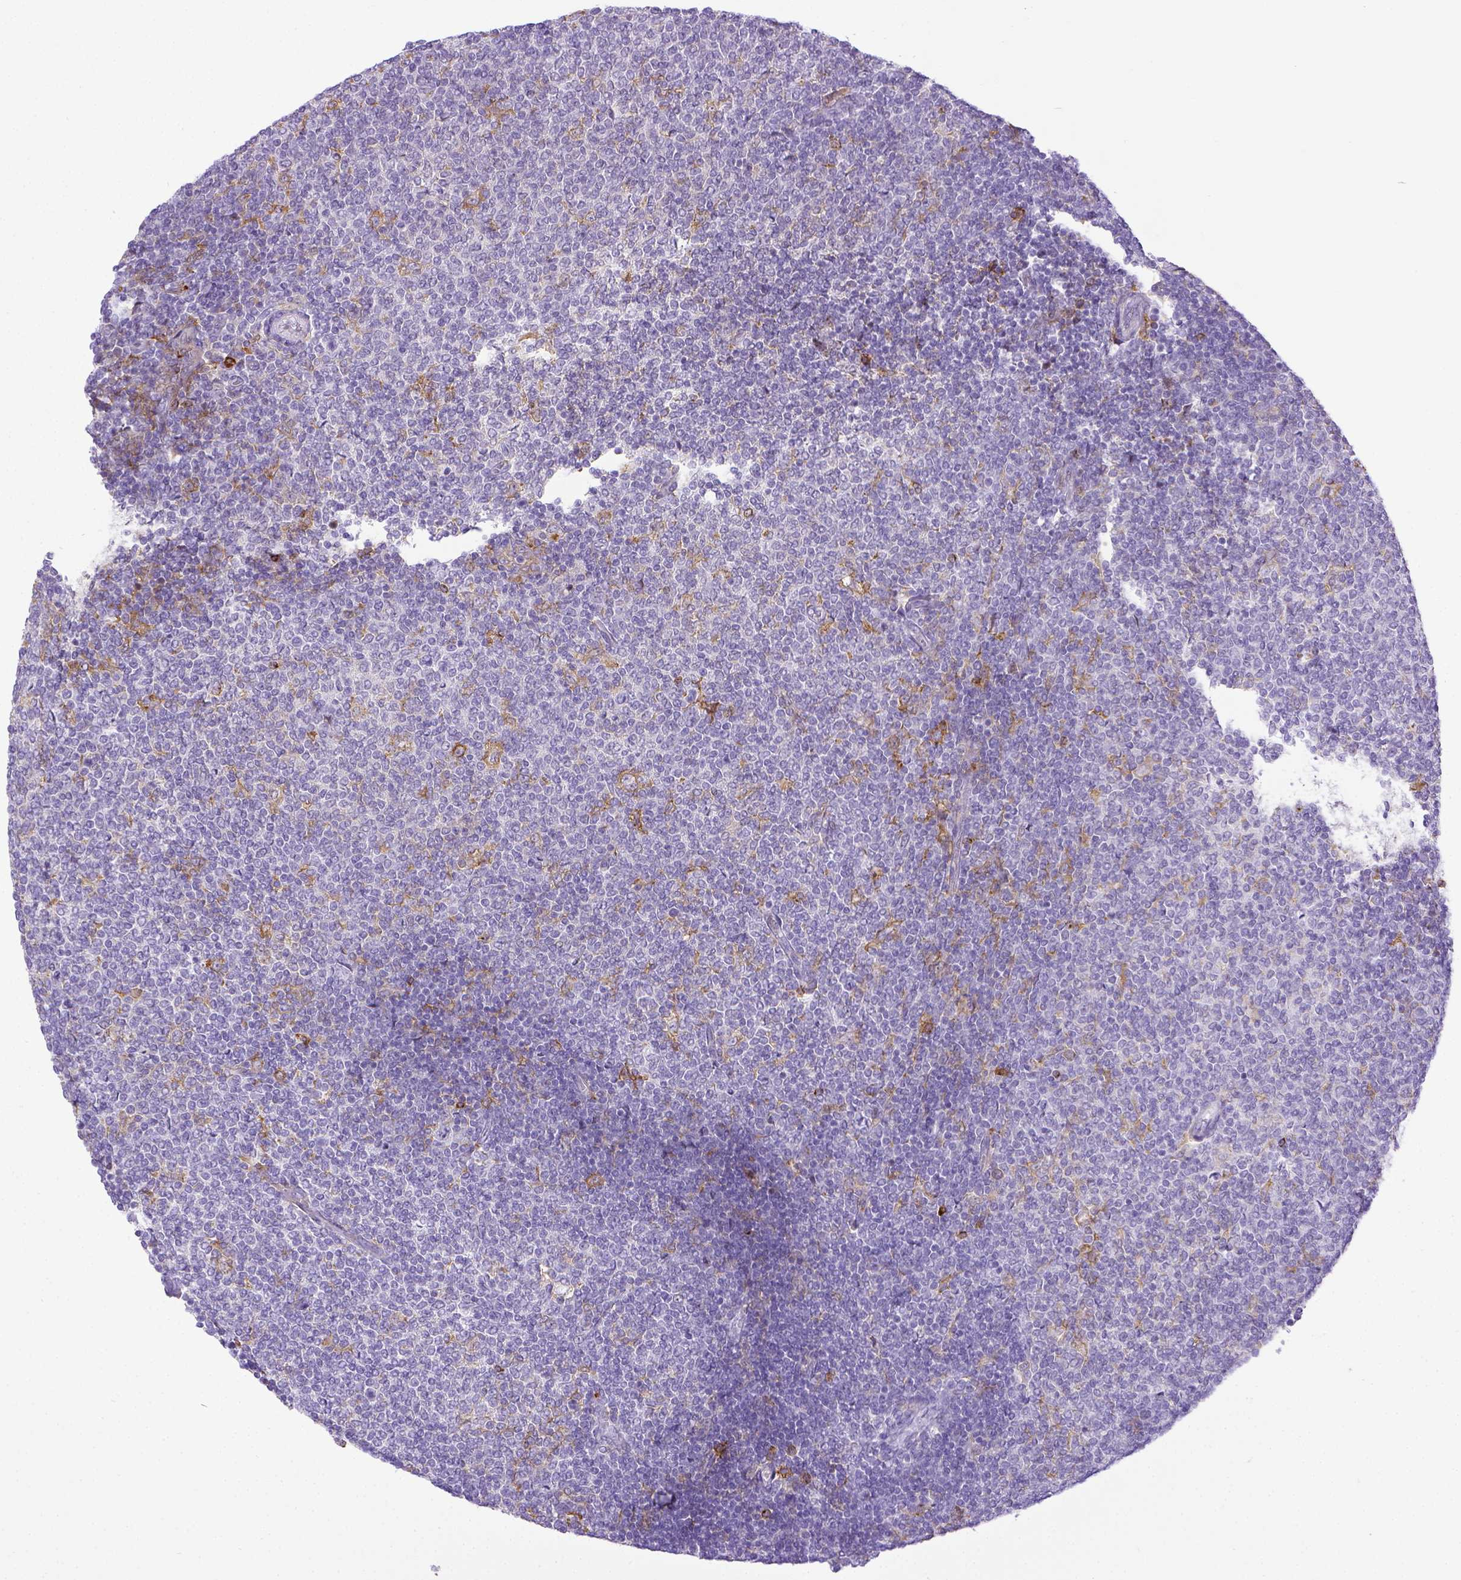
{"staining": {"intensity": "negative", "quantity": "none", "location": "none"}, "tissue": "lymphoma", "cell_type": "Tumor cells", "image_type": "cancer", "snomed": [{"axis": "morphology", "description": "Malignant lymphoma, non-Hodgkin's type, Low grade"}, {"axis": "topography", "description": "Lymph node"}], "caption": "This is an IHC image of human low-grade malignant lymphoma, non-Hodgkin's type. There is no positivity in tumor cells.", "gene": "ITGAM", "patient": {"sex": "male", "age": 52}}